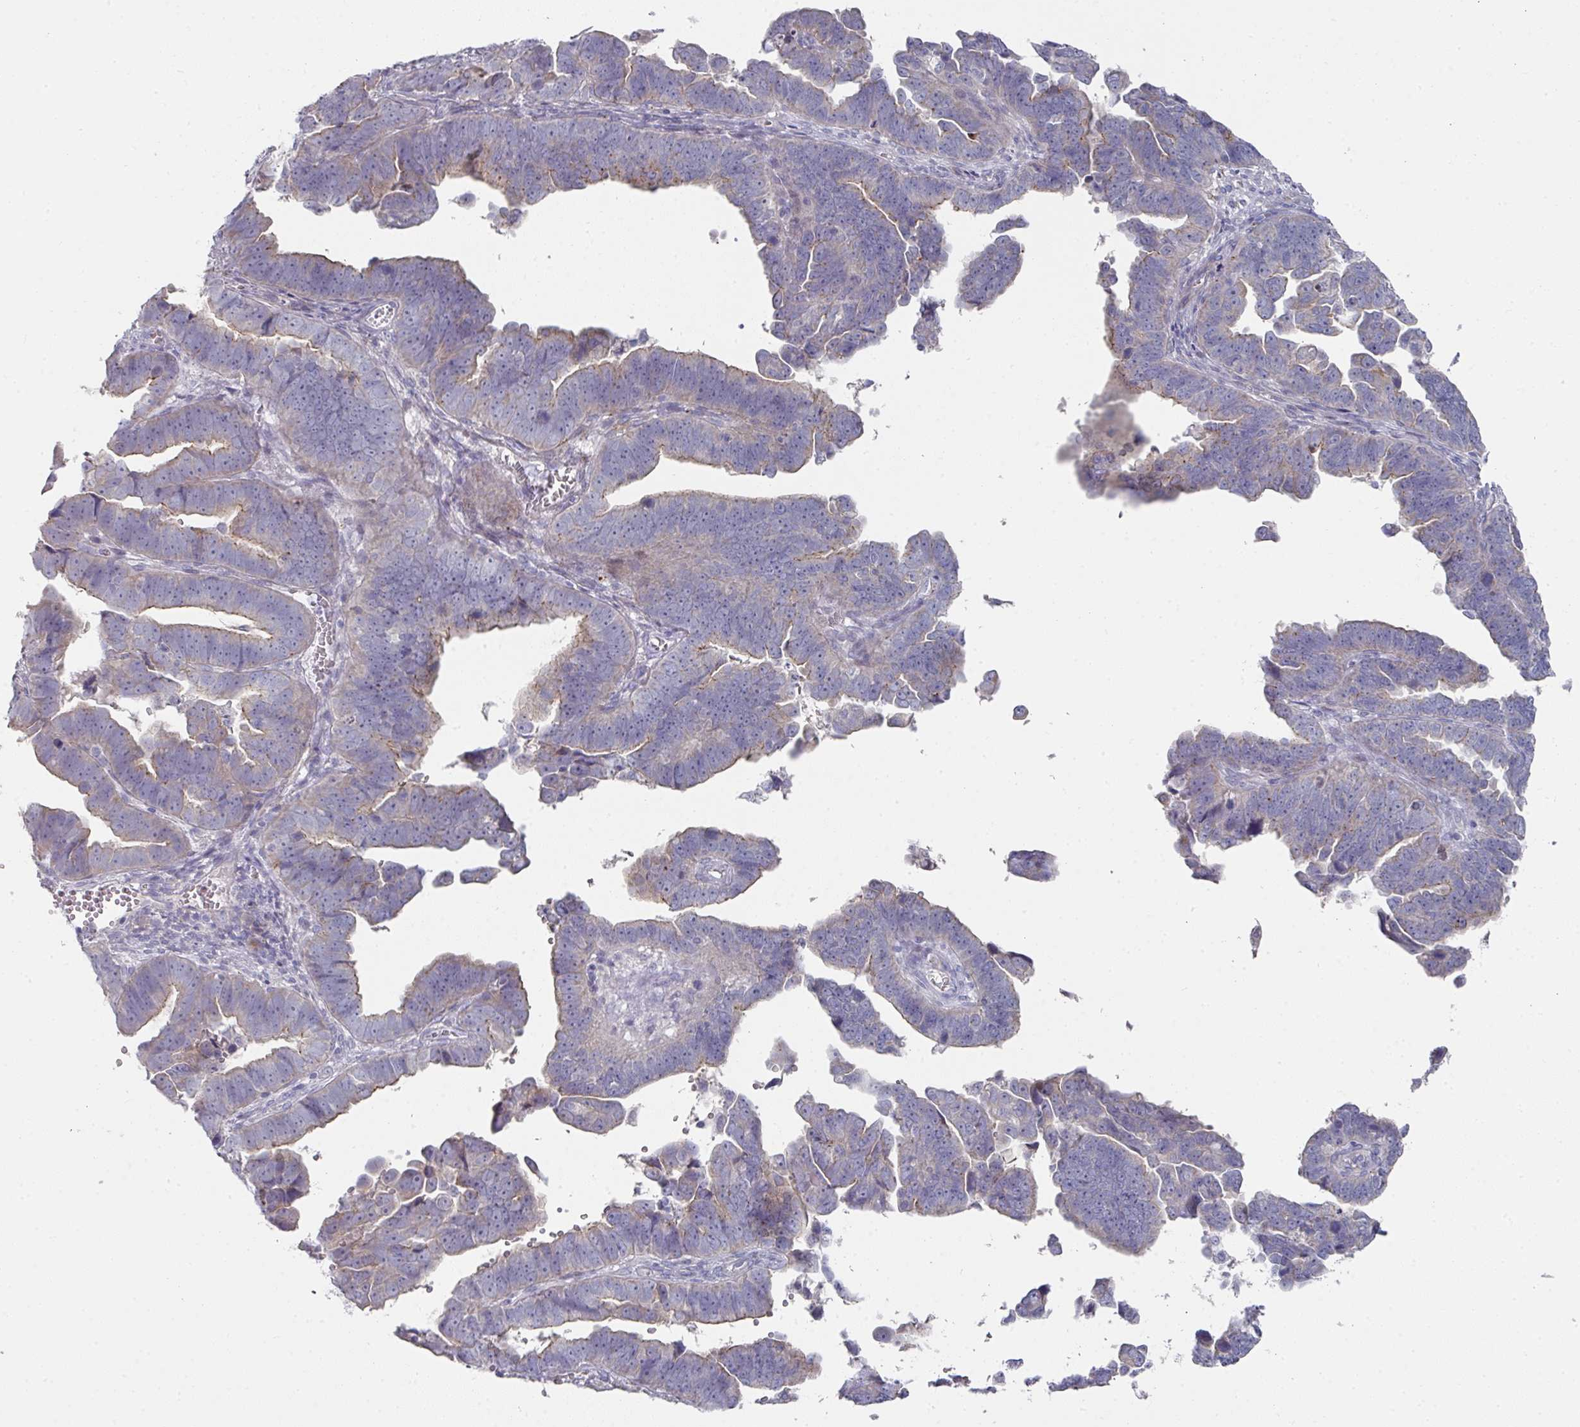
{"staining": {"intensity": "weak", "quantity": "25%-75%", "location": "cytoplasmic/membranous"}, "tissue": "endometrial cancer", "cell_type": "Tumor cells", "image_type": "cancer", "snomed": [{"axis": "morphology", "description": "Adenocarcinoma, NOS"}, {"axis": "topography", "description": "Endometrium"}], "caption": "Immunohistochemical staining of adenocarcinoma (endometrial) reveals low levels of weak cytoplasmic/membranous positivity in about 25%-75% of tumor cells.", "gene": "NT5C1A", "patient": {"sex": "female", "age": 75}}